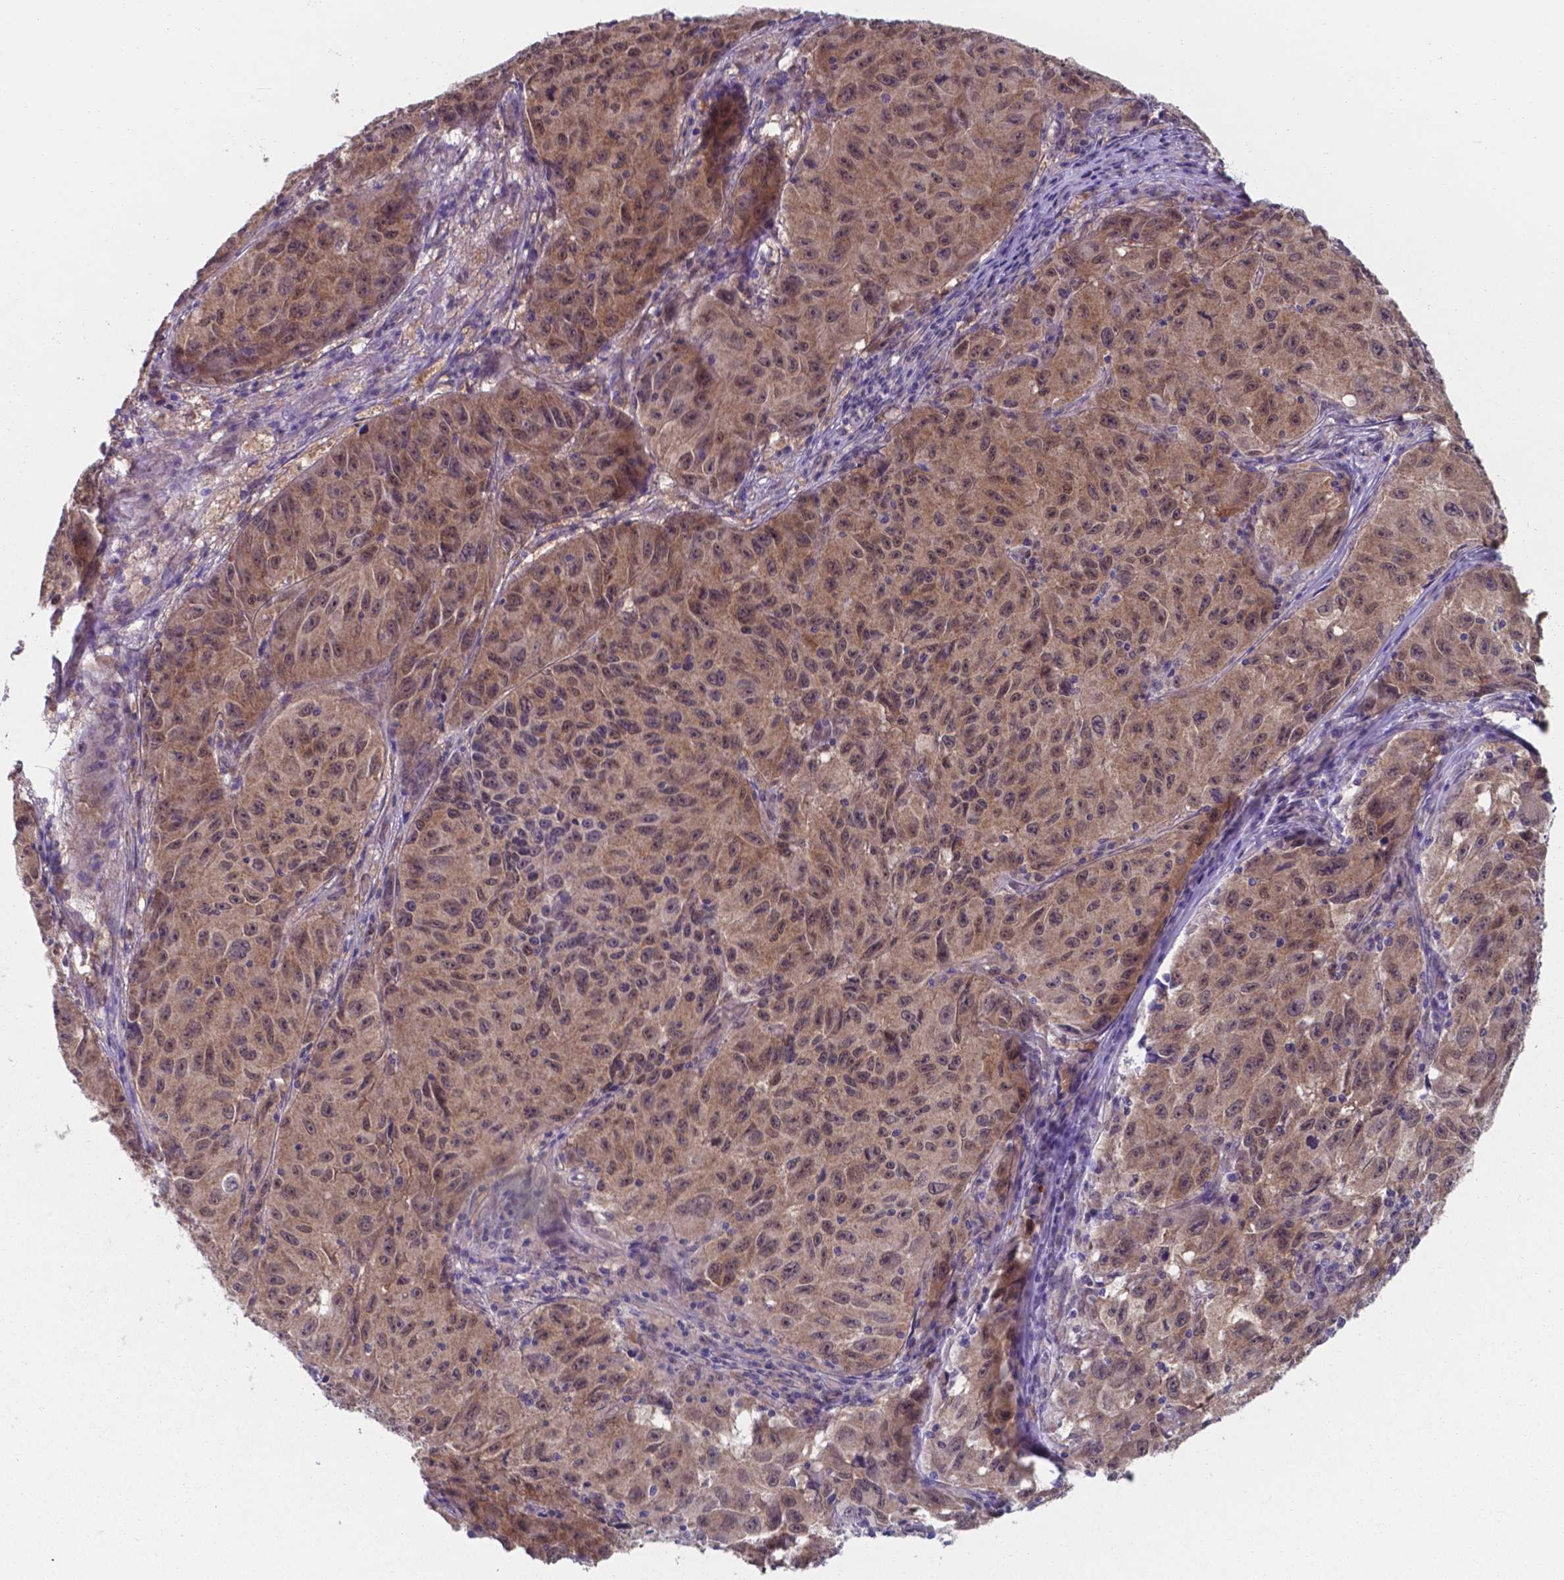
{"staining": {"intensity": "moderate", "quantity": ">75%", "location": "cytoplasmic/membranous,nuclear"}, "tissue": "melanoma", "cell_type": "Tumor cells", "image_type": "cancer", "snomed": [{"axis": "morphology", "description": "Malignant melanoma, NOS"}, {"axis": "topography", "description": "Vulva, labia, clitoris and Bartholin´s gland, NO"}], "caption": "Melanoma was stained to show a protein in brown. There is medium levels of moderate cytoplasmic/membranous and nuclear positivity in approximately >75% of tumor cells.", "gene": "UBE2E2", "patient": {"sex": "female", "age": 75}}